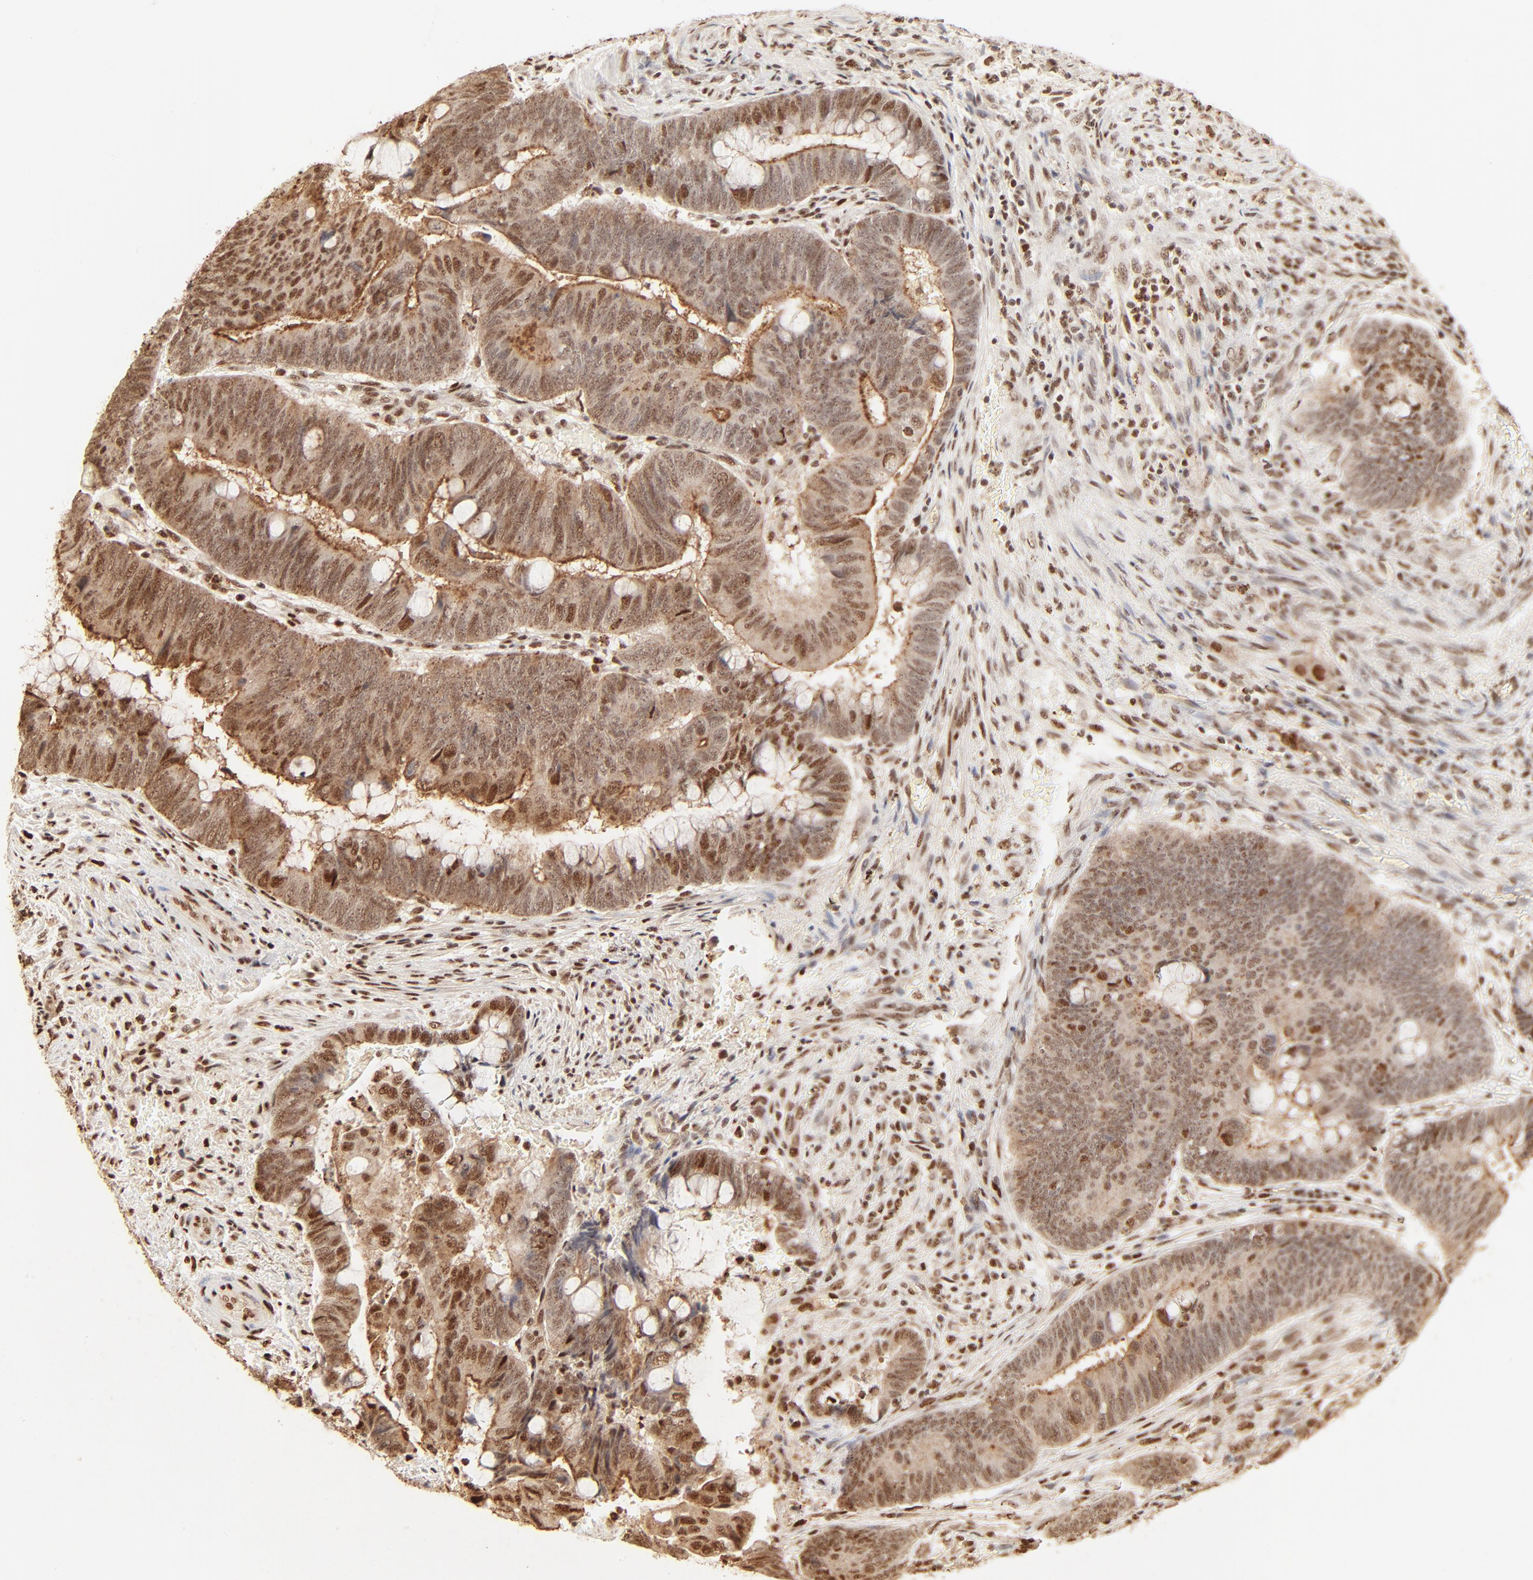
{"staining": {"intensity": "moderate", "quantity": ">75%", "location": "cytoplasmic/membranous,nuclear"}, "tissue": "colorectal cancer", "cell_type": "Tumor cells", "image_type": "cancer", "snomed": [{"axis": "morphology", "description": "Normal tissue, NOS"}, {"axis": "morphology", "description": "Adenocarcinoma, NOS"}, {"axis": "topography", "description": "Rectum"}], "caption": "The histopathology image reveals a brown stain indicating the presence of a protein in the cytoplasmic/membranous and nuclear of tumor cells in colorectal cancer (adenocarcinoma).", "gene": "FAM50A", "patient": {"sex": "male", "age": 92}}